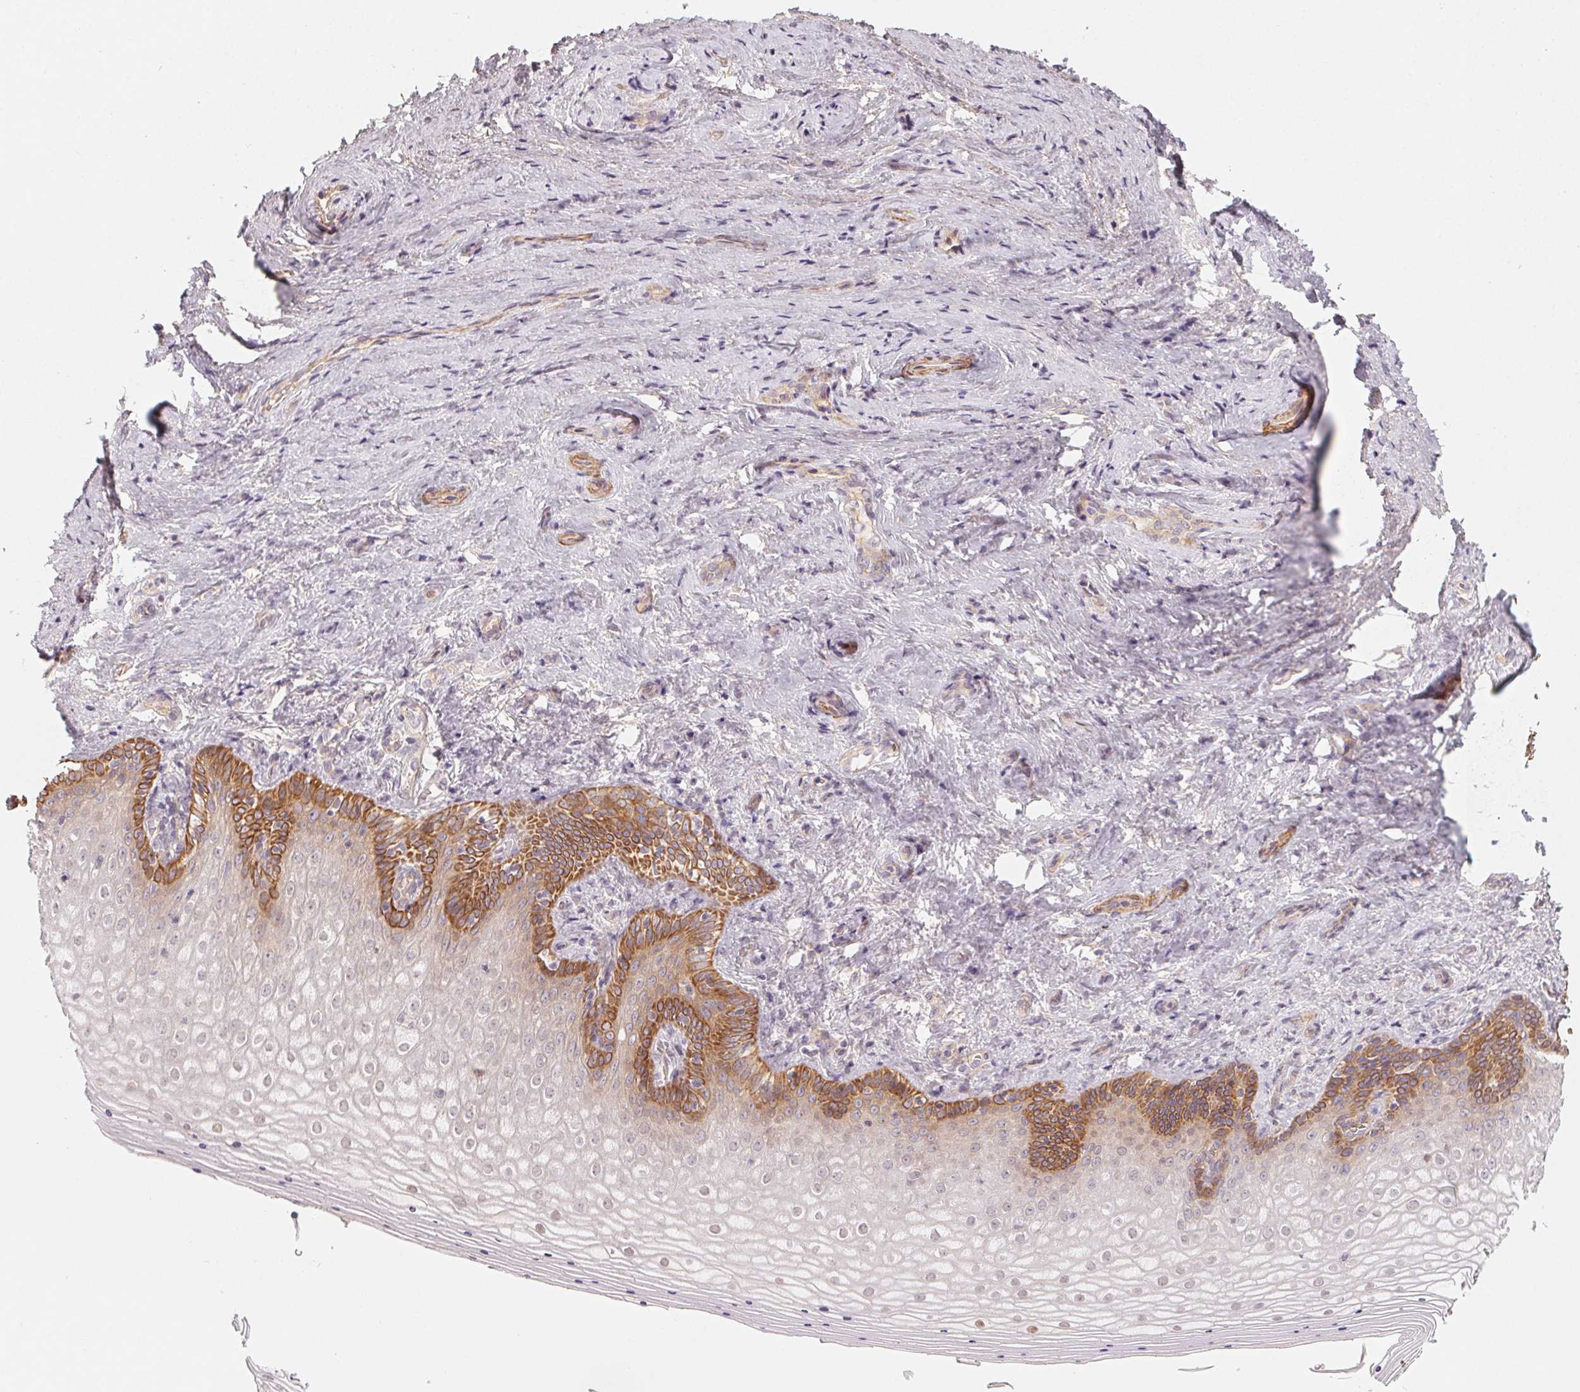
{"staining": {"intensity": "strong", "quantity": "<25%", "location": "cytoplasmic/membranous"}, "tissue": "vagina", "cell_type": "Squamous epithelial cells", "image_type": "normal", "snomed": [{"axis": "morphology", "description": "Normal tissue, NOS"}, {"axis": "topography", "description": "Vagina"}], "caption": "Vagina stained with DAB (3,3'-diaminobenzidine) immunohistochemistry (IHC) reveals medium levels of strong cytoplasmic/membranous expression in about <25% of squamous epithelial cells.", "gene": "CCDC112", "patient": {"sex": "female", "age": 42}}